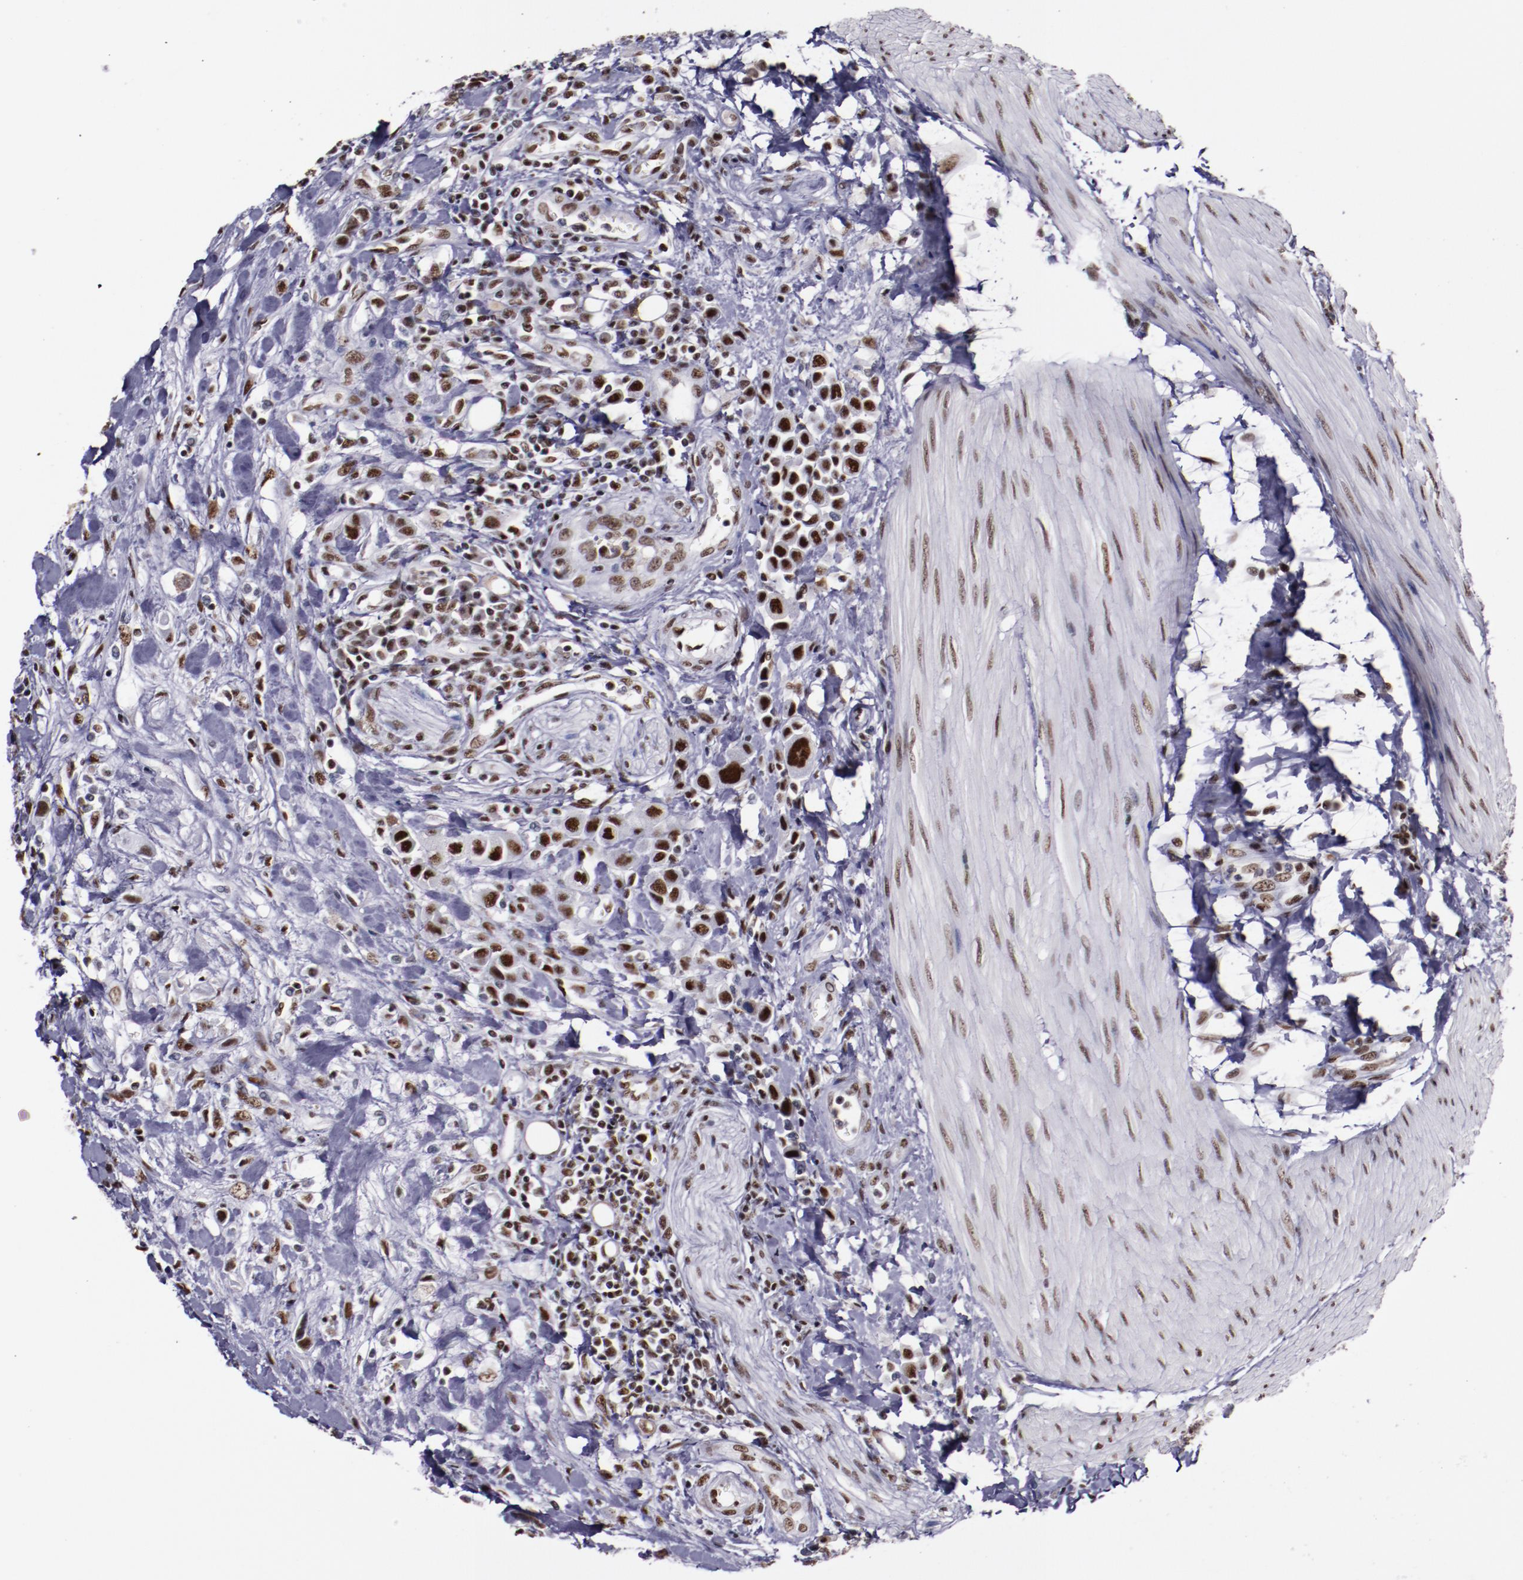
{"staining": {"intensity": "moderate", "quantity": ">75%", "location": "nuclear"}, "tissue": "urothelial cancer", "cell_type": "Tumor cells", "image_type": "cancer", "snomed": [{"axis": "morphology", "description": "Urothelial carcinoma, High grade"}, {"axis": "topography", "description": "Urinary bladder"}], "caption": "Immunohistochemical staining of human urothelial cancer shows medium levels of moderate nuclear positivity in approximately >75% of tumor cells.", "gene": "PPP4R3A", "patient": {"sex": "male", "age": 50}}